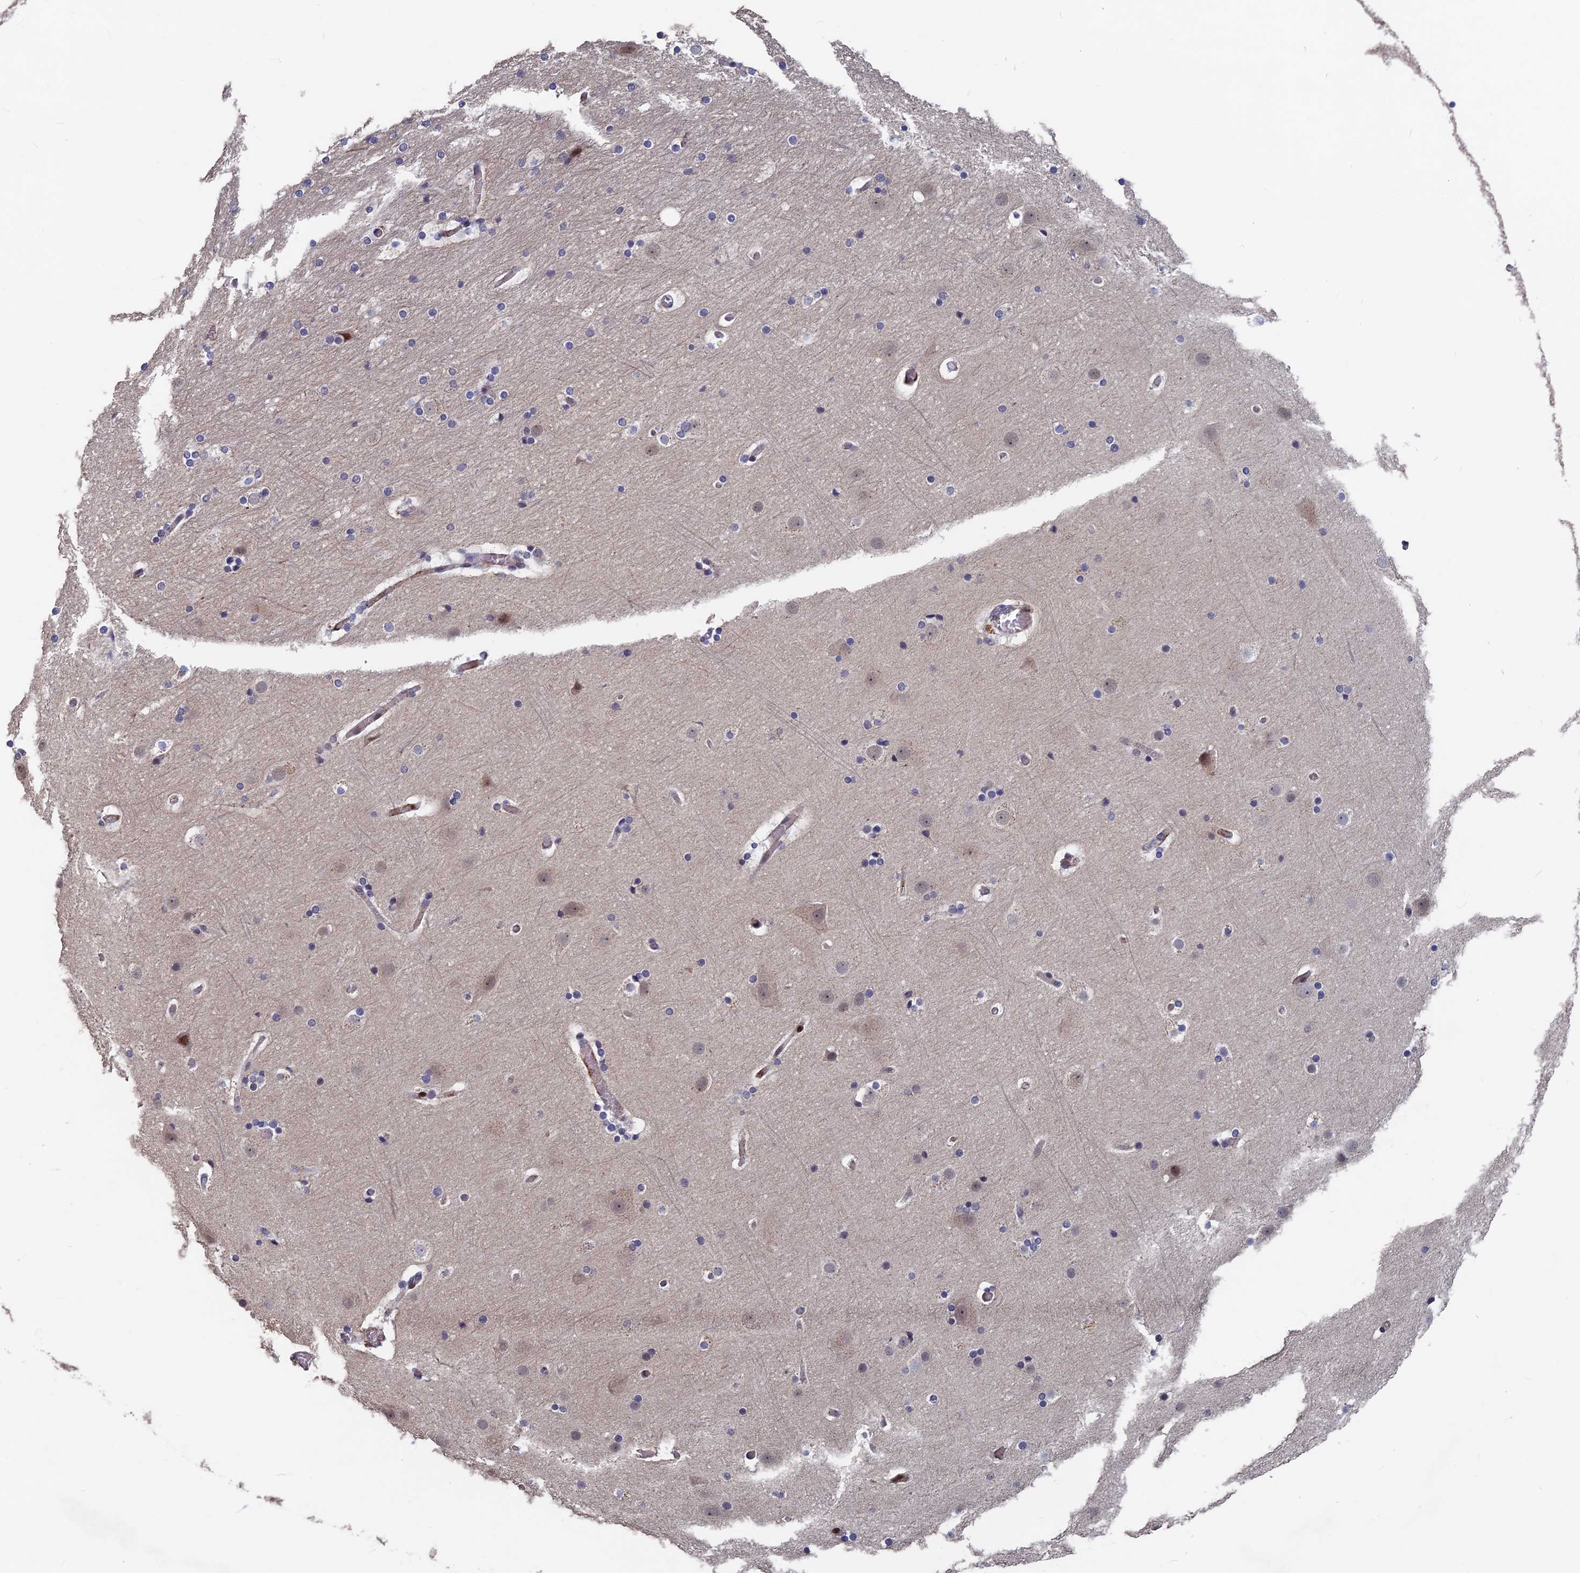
{"staining": {"intensity": "moderate", "quantity": "25%-75%", "location": "cytoplasmic/membranous"}, "tissue": "cerebral cortex", "cell_type": "Endothelial cells", "image_type": "normal", "snomed": [{"axis": "morphology", "description": "Normal tissue, NOS"}, {"axis": "topography", "description": "Cerebral cortex"}], "caption": "This image shows normal cerebral cortex stained with immunohistochemistry (IHC) to label a protein in brown. The cytoplasmic/membranous of endothelial cells show moderate positivity for the protein. Nuclei are counter-stained blue.", "gene": "SH3D21", "patient": {"sex": "male", "age": 57}}